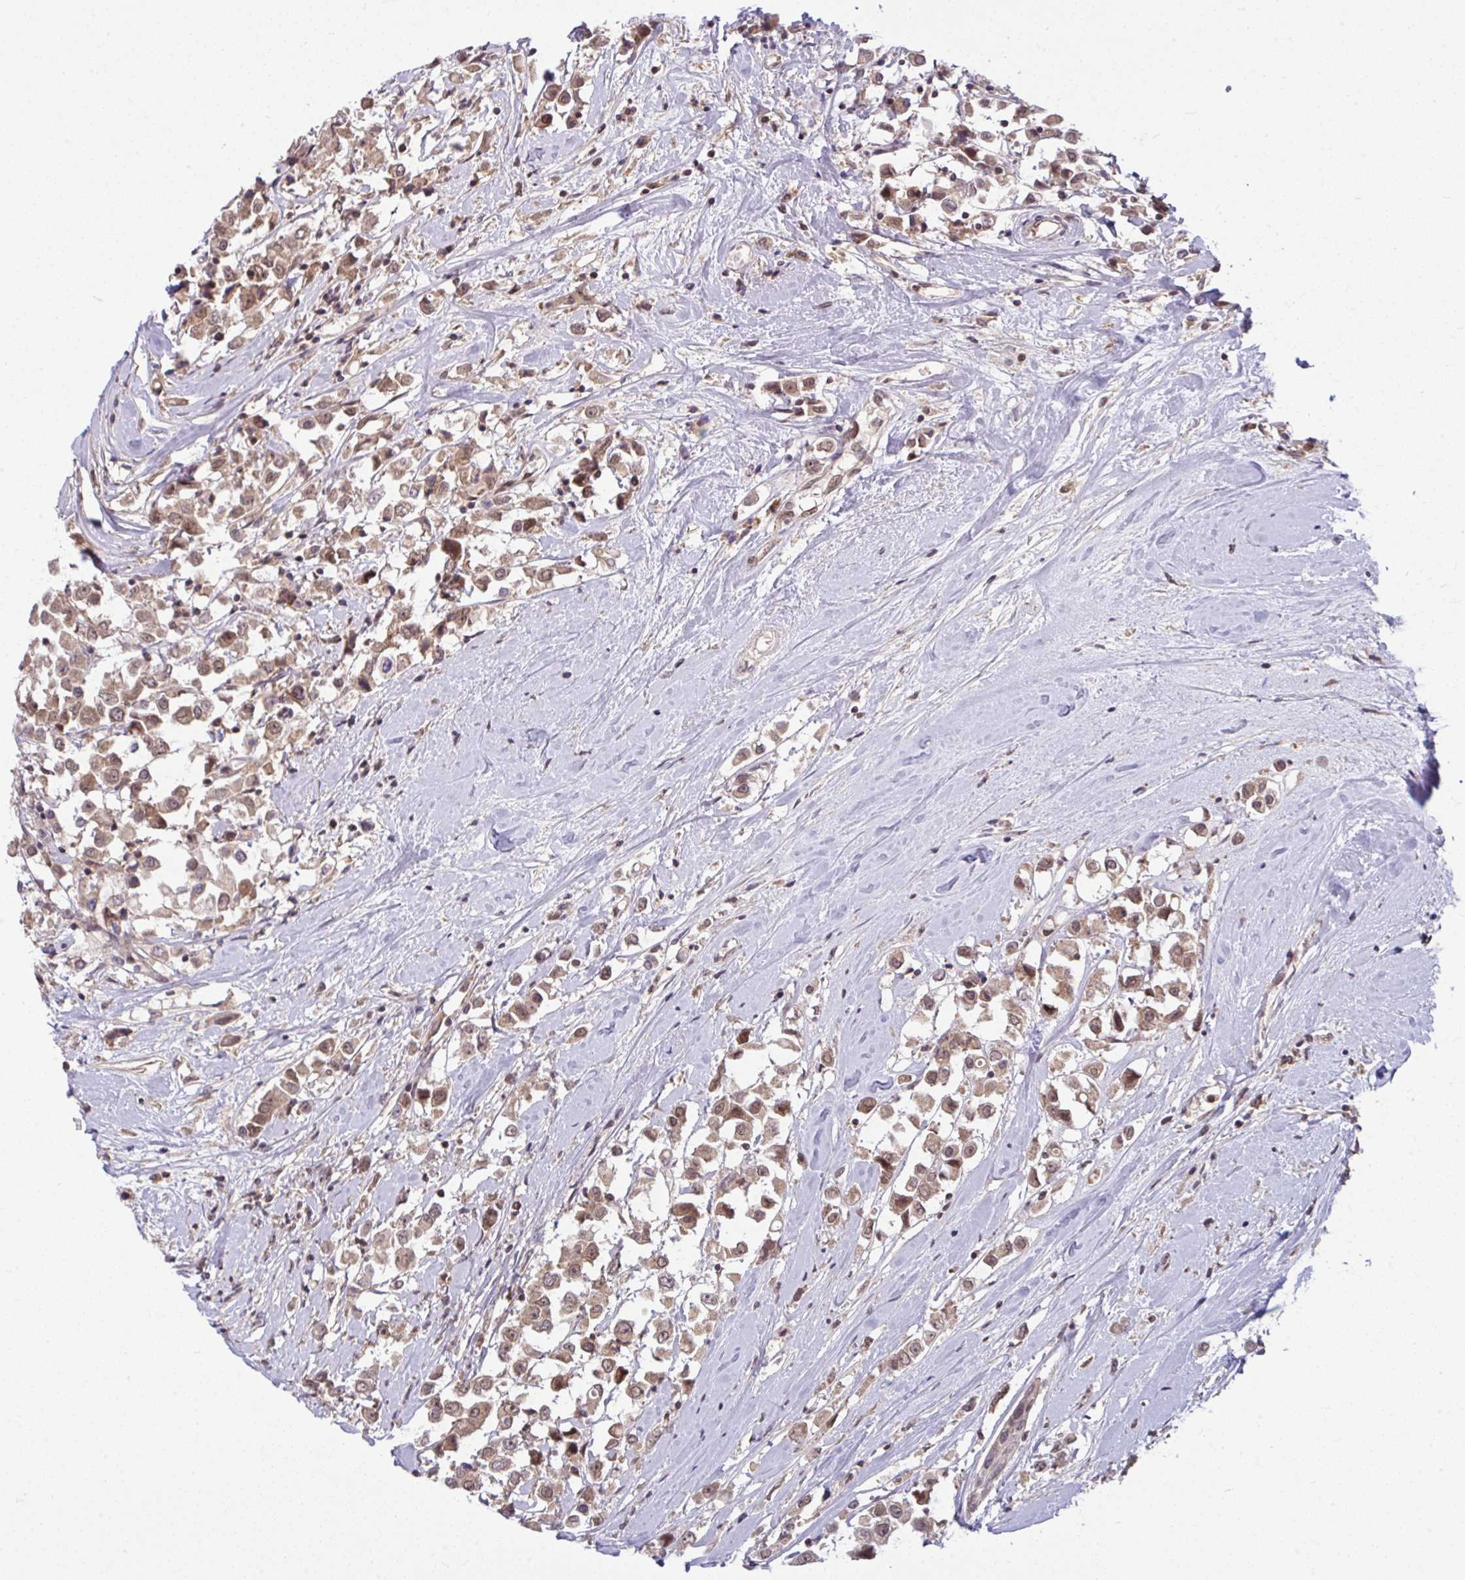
{"staining": {"intensity": "moderate", "quantity": ">75%", "location": "cytoplasmic/membranous,nuclear"}, "tissue": "breast cancer", "cell_type": "Tumor cells", "image_type": "cancer", "snomed": [{"axis": "morphology", "description": "Duct carcinoma"}, {"axis": "topography", "description": "Breast"}], "caption": "The immunohistochemical stain highlights moderate cytoplasmic/membranous and nuclear staining in tumor cells of breast invasive ductal carcinoma tissue.", "gene": "KLF2", "patient": {"sex": "female", "age": 61}}